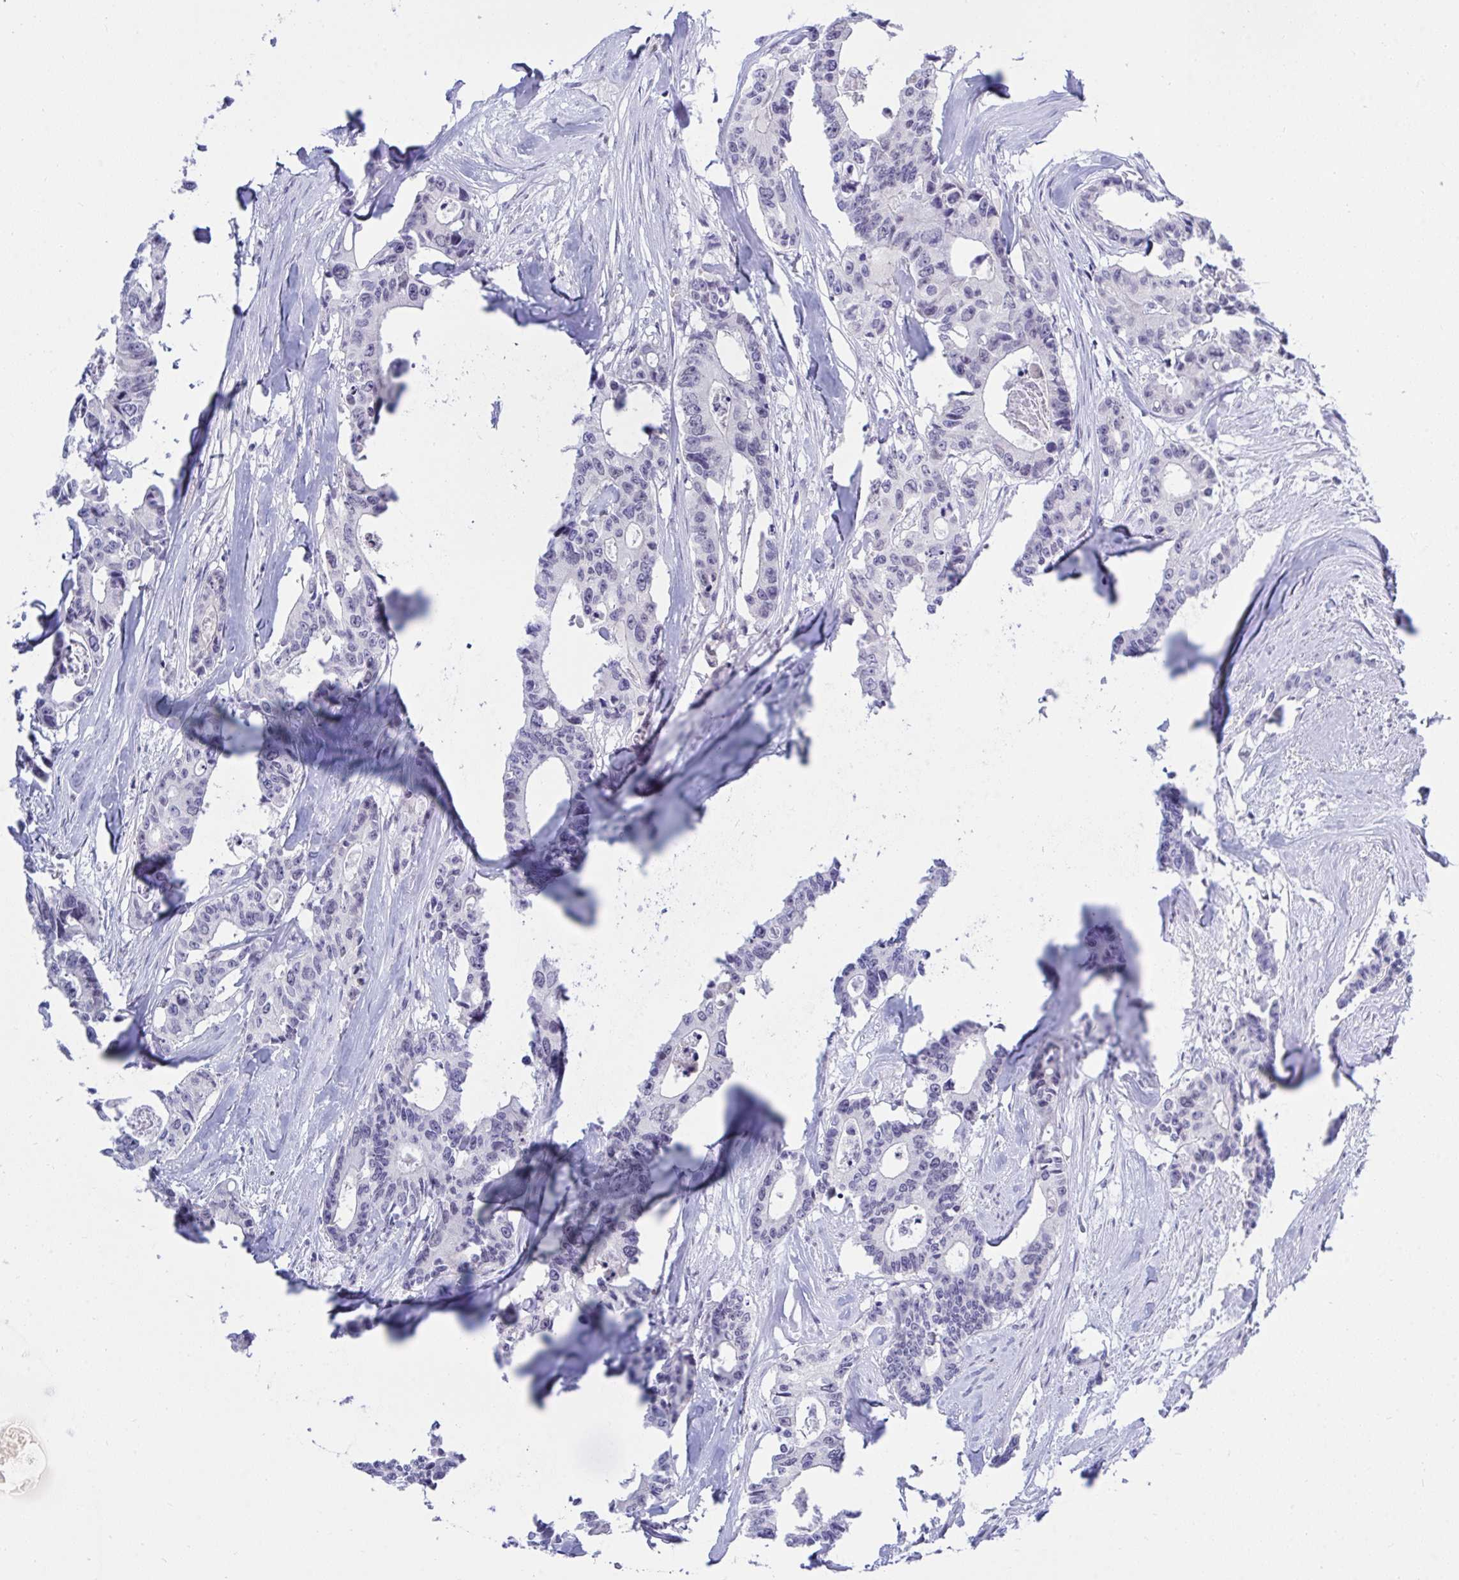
{"staining": {"intensity": "negative", "quantity": "none", "location": "none"}, "tissue": "colorectal cancer", "cell_type": "Tumor cells", "image_type": "cancer", "snomed": [{"axis": "morphology", "description": "Adenocarcinoma, NOS"}, {"axis": "topography", "description": "Rectum"}], "caption": "The photomicrograph shows no significant positivity in tumor cells of colorectal cancer (adenocarcinoma). (Stains: DAB (3,3'-diaminobenzidine) immunohistochemistry (IHC) with hematoxylin counter stain, Microscopy: brightfield microscopy at high magnification).", "gene": "THOP1", "patient": {"sex": "male", "age": 57}}